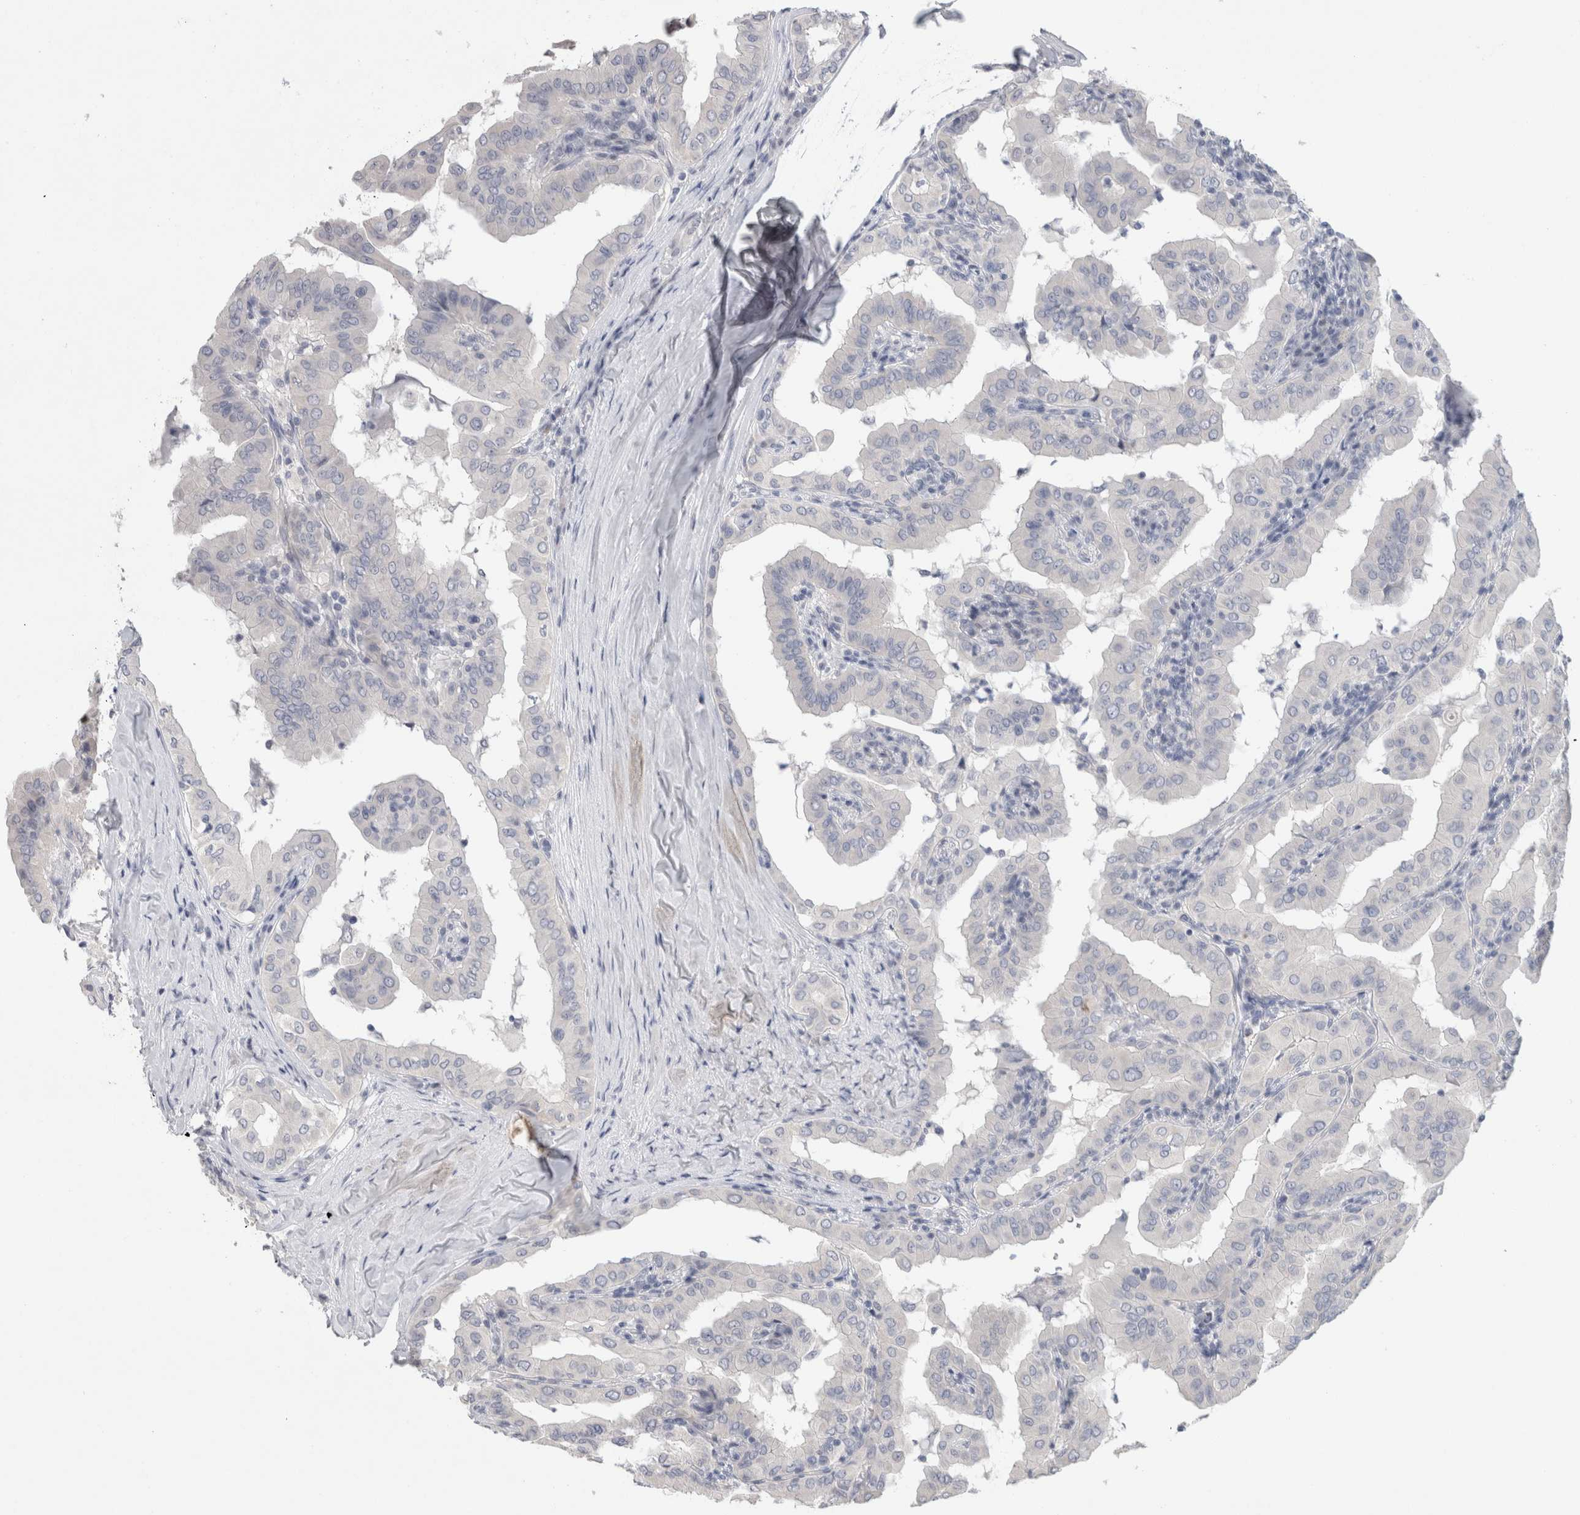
{"staining": {"intensity": "negative", "quantity": "none", "location": "none"}, "tissue": "thyroid cancer", "cell_type": "Tumor cells", "image_type": "cancer", "snomed": [{"axis": "morphology", "description": "Papillary adenocarcinoma, NOS"}, {"axis": "topography", "description": "Thyroid gland"}], "caption": "An IHC image of thyroid cancer is shown. There is no staining in tumor cells of thyroid cancer. (DAB IHC with hematoxylin counter stain).", "gene": "TONSL", "patient": {"sex": "male", "age": 33}}